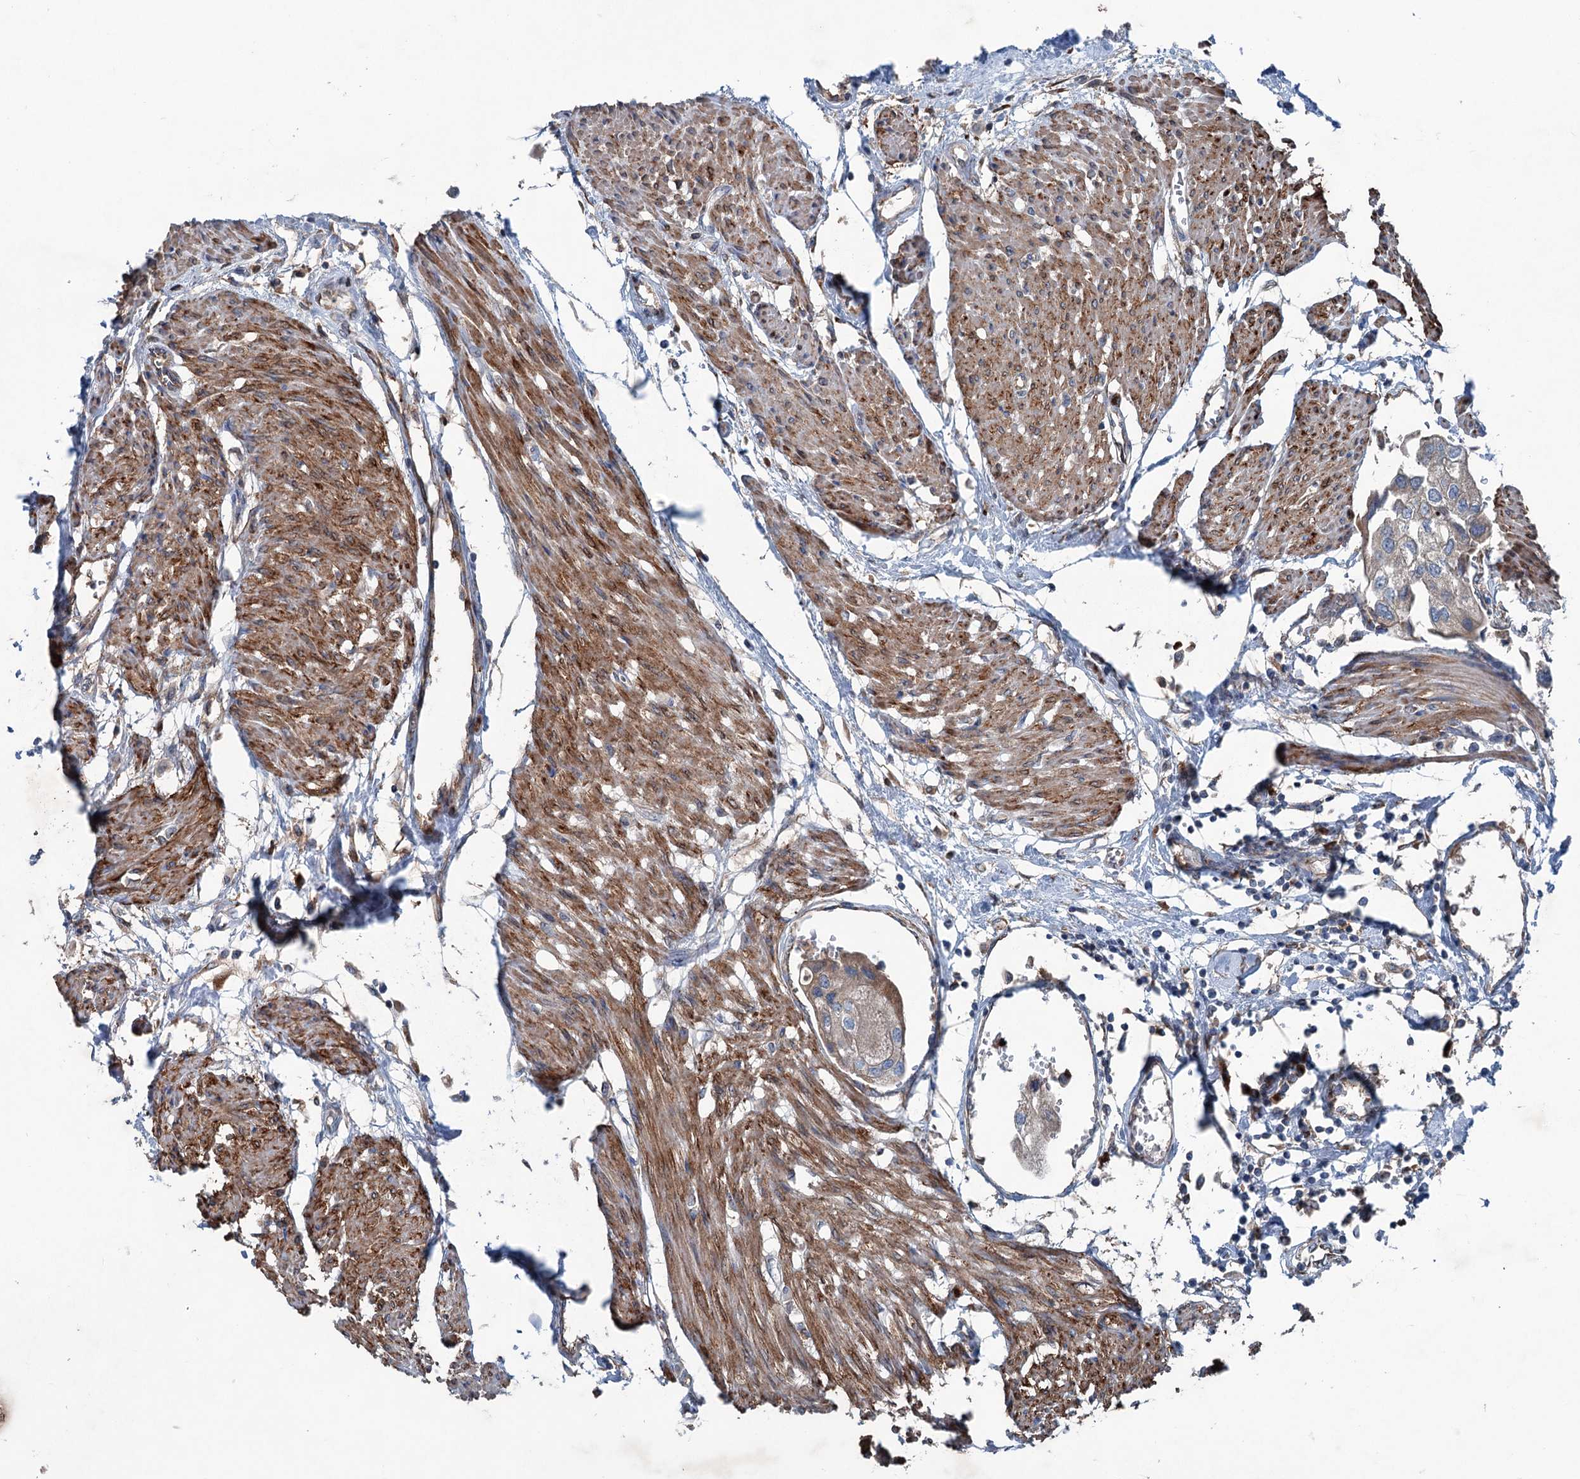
{"staining": {"intensity": "weak", "quantity": "25%-75%", "location": "cytoplasmic/membranous"}, "tissue": "urothelial cancer", "cell_type": "Tumor cells", "image_type": "cancer", "snomed": [{"axis": "morphology", "description": "Urothelial carcinoma, High grade"}, {"axis": "topography", "description": "Urinary bladder"}], "caption": "Immunohistochemistry (DAB) staining of urothelial cancer exhibits weak cytoplasmic/membranous protein positivity in about 25%-75% of tumor cells.", "gene": "CALCOCO1", "patient": {"sex": "male", "age": 64}}